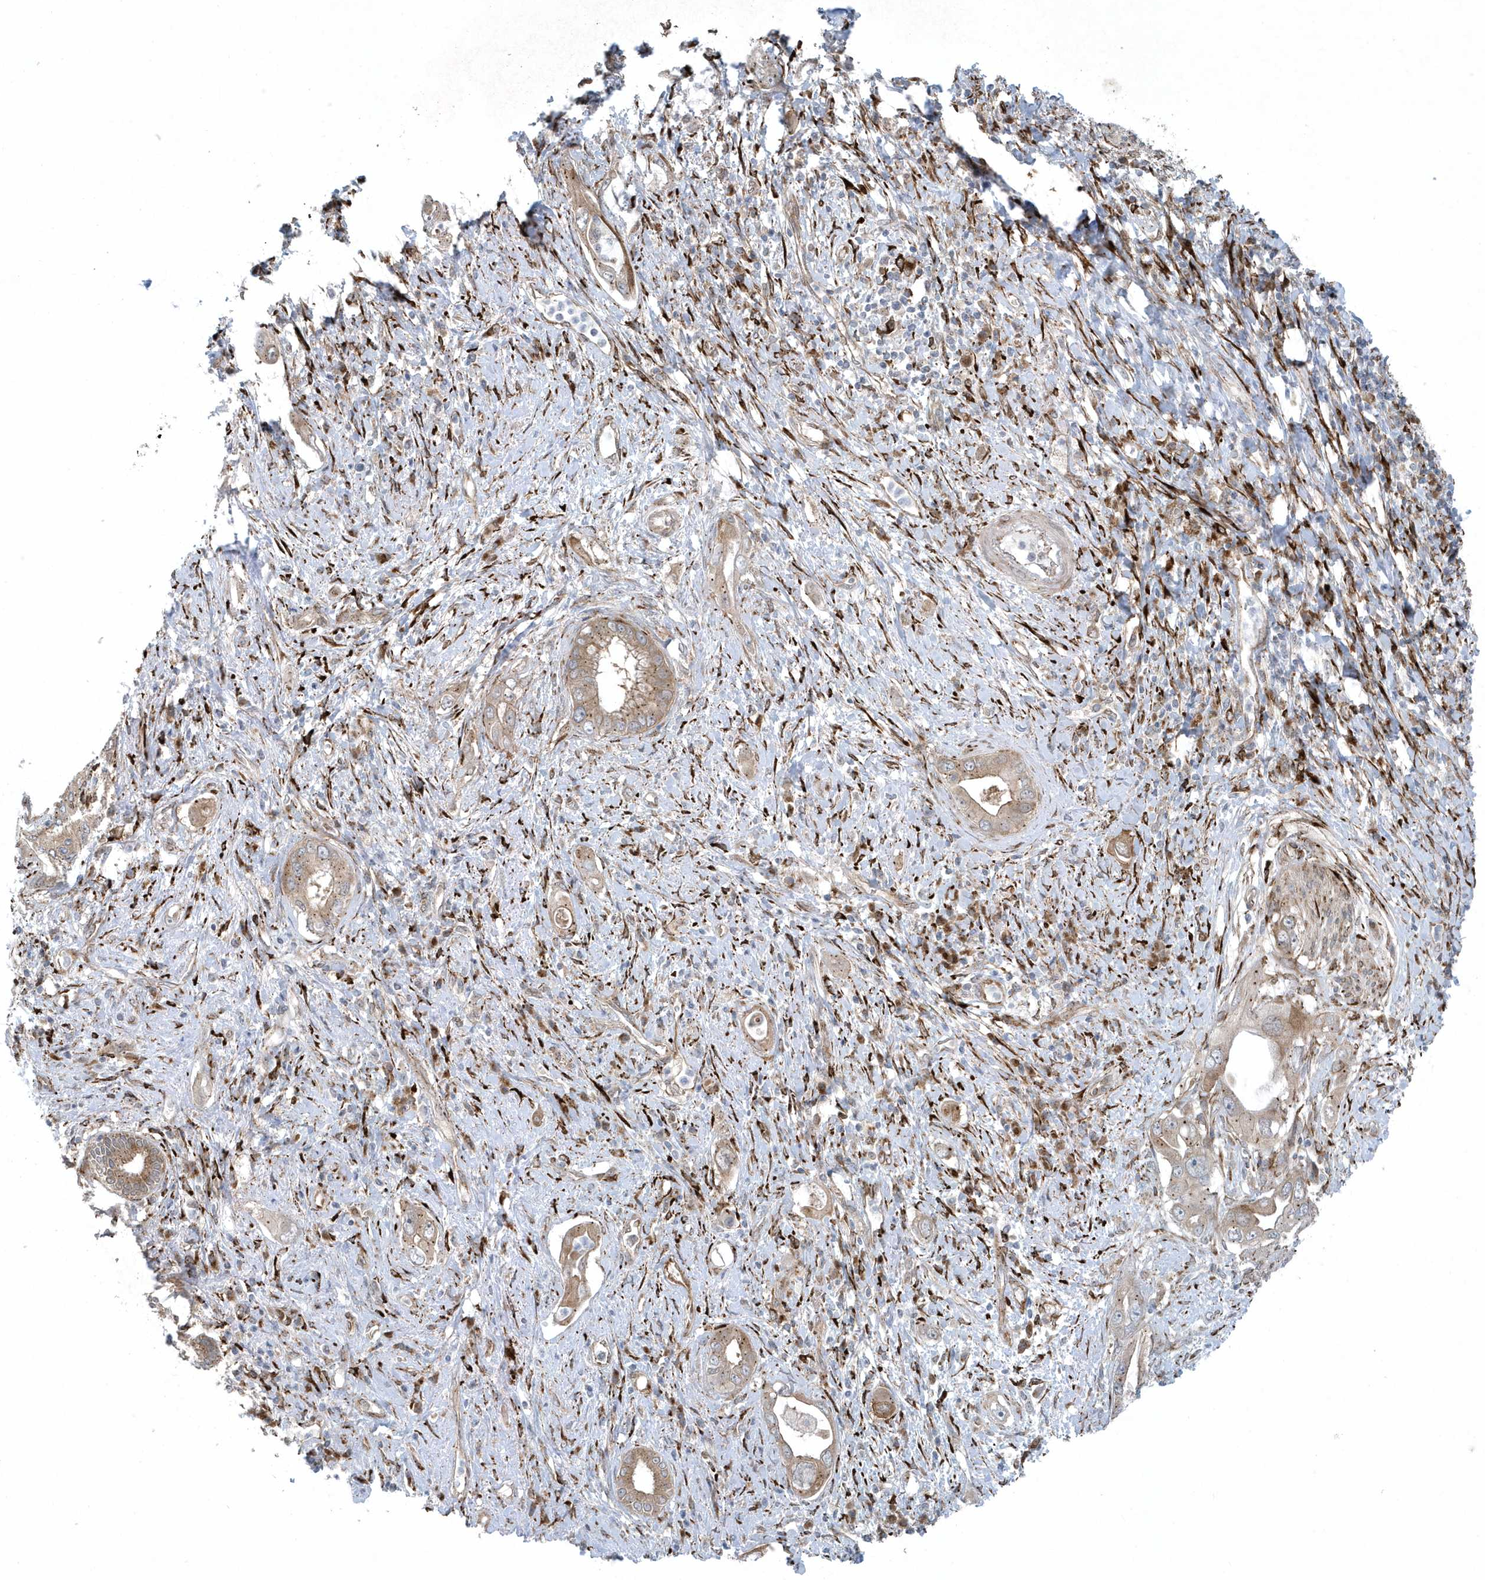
{"staining": {"intensity": "weak", "quantity": ">75%", "location": "cytoplasmic/membranous"}, "tissue": "pancreatic cancer", "cell_type": "Tumor cells", "image_type": "cancer", "snomed": [{"axis": "morphology", "description": "Inflammation, NOS"}, {"axis": "morphology", "description": "Adenocarcinoma, NOS"}, {"axis": "topography", "description": "Pancreas"}], "caption": "IHC histopathology image of human pancreatic cancer stained for a protein (brown), which reveals low levels of weak cytoplasmic/membranous staining in approximately >75% of tumor cells.", "gene": "FAM98A", "patient": {"sex": "female", "age": 56}}